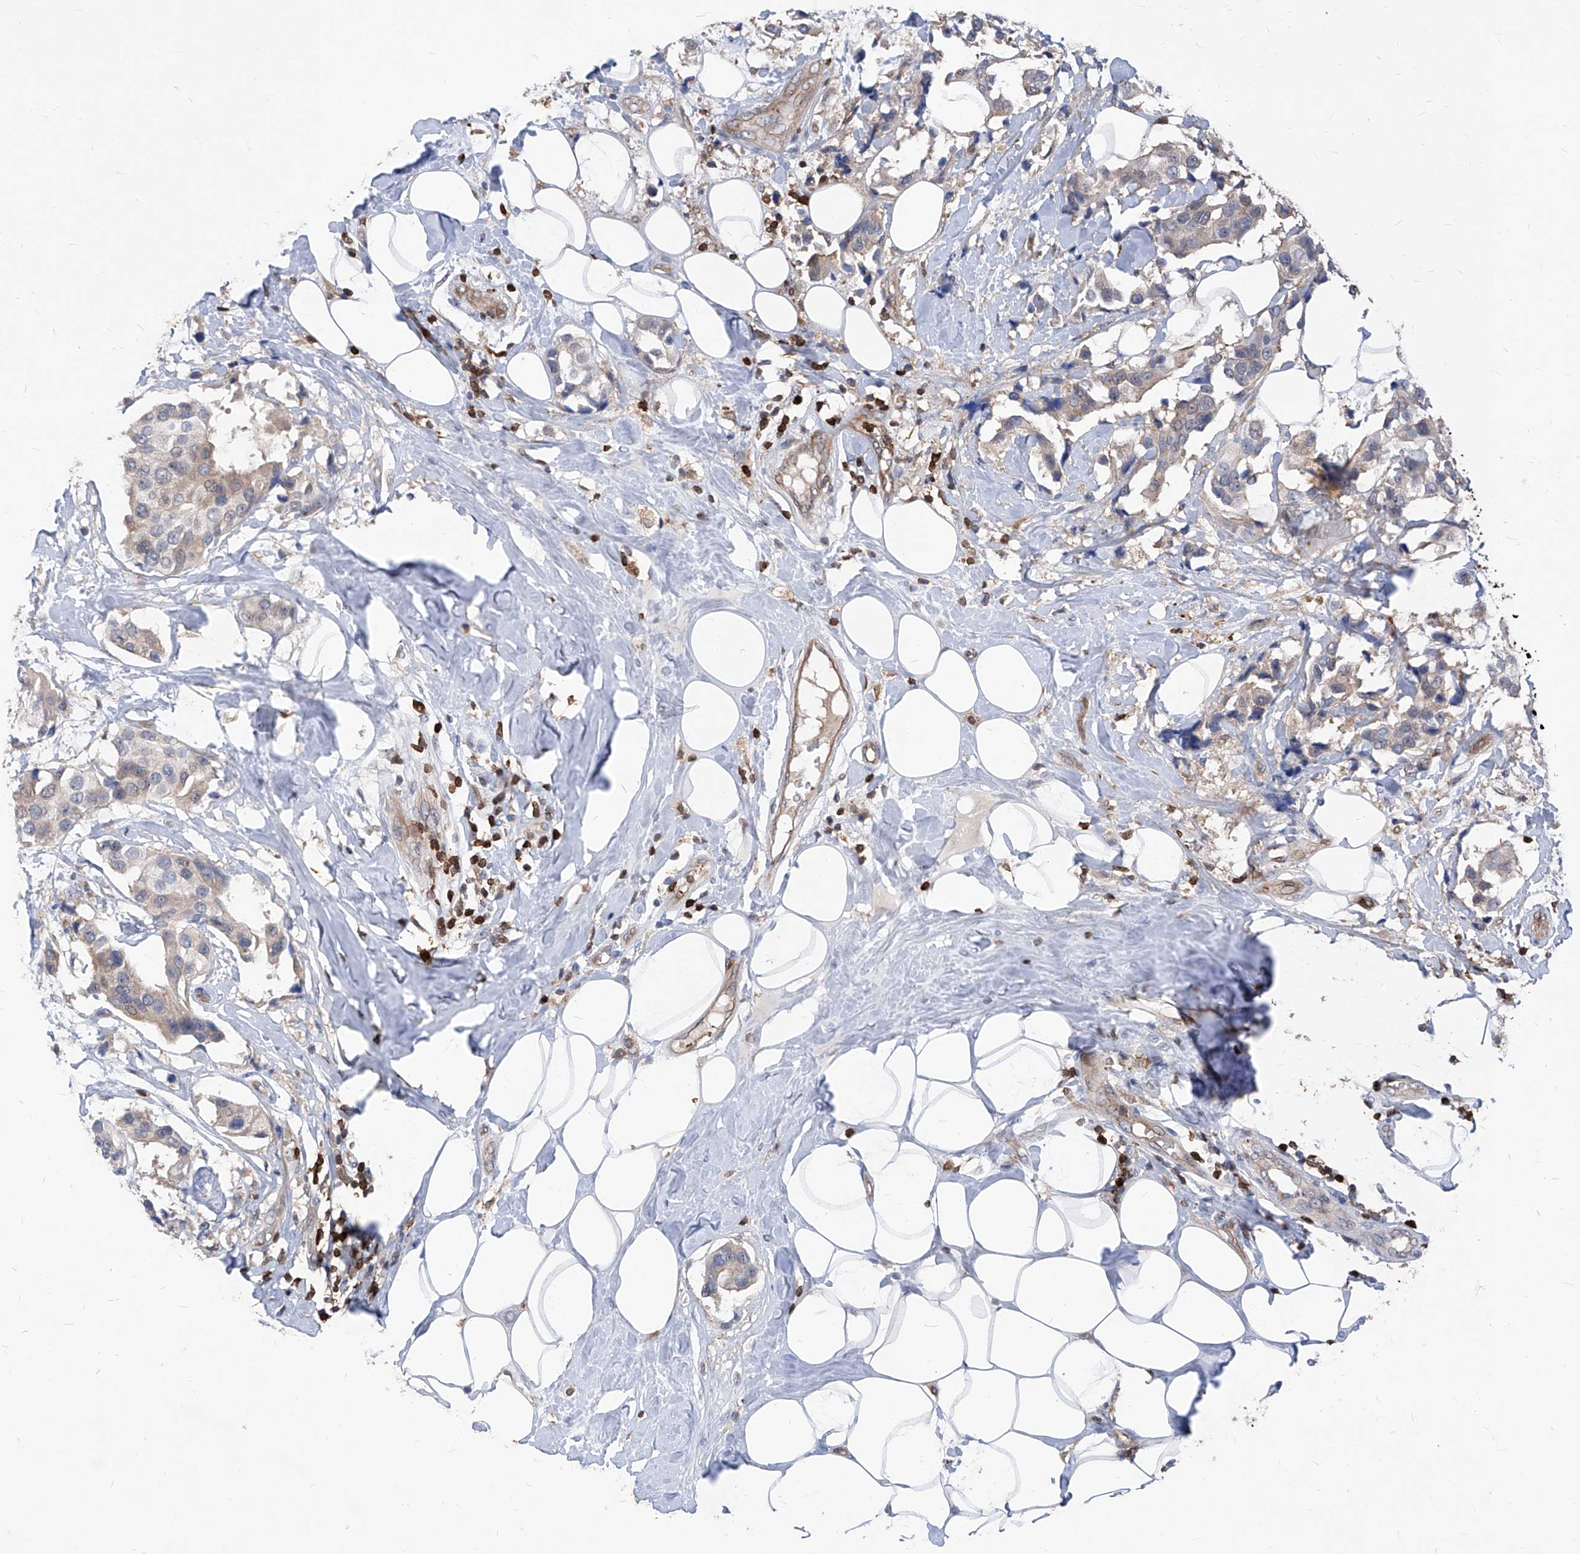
{"staining": {"intensity": "weak", "quantity": "25%-75%", "location": "cytoplasmic/membranous"}, "tissue": "breast cancer", "cell_type": "Tumor cells", "image_type": "cancer", "snomed": [{"axis": "morphology", "description": "Normal tissue, NOS"}, {"axis": "morphology", "description": "Duct carcinoma"}, {"axis": "topography", "description": "Breast"}], "caption": "A micrograph showing weak cytoplasmic/membranous positivity in about 25%-75% of tumor cells in breast invasive ductal carcinoma, as visualized by brown immunohistochemical staining.", "gene": "ABRACL", "patient": {"sex": "female", "age": 39}}